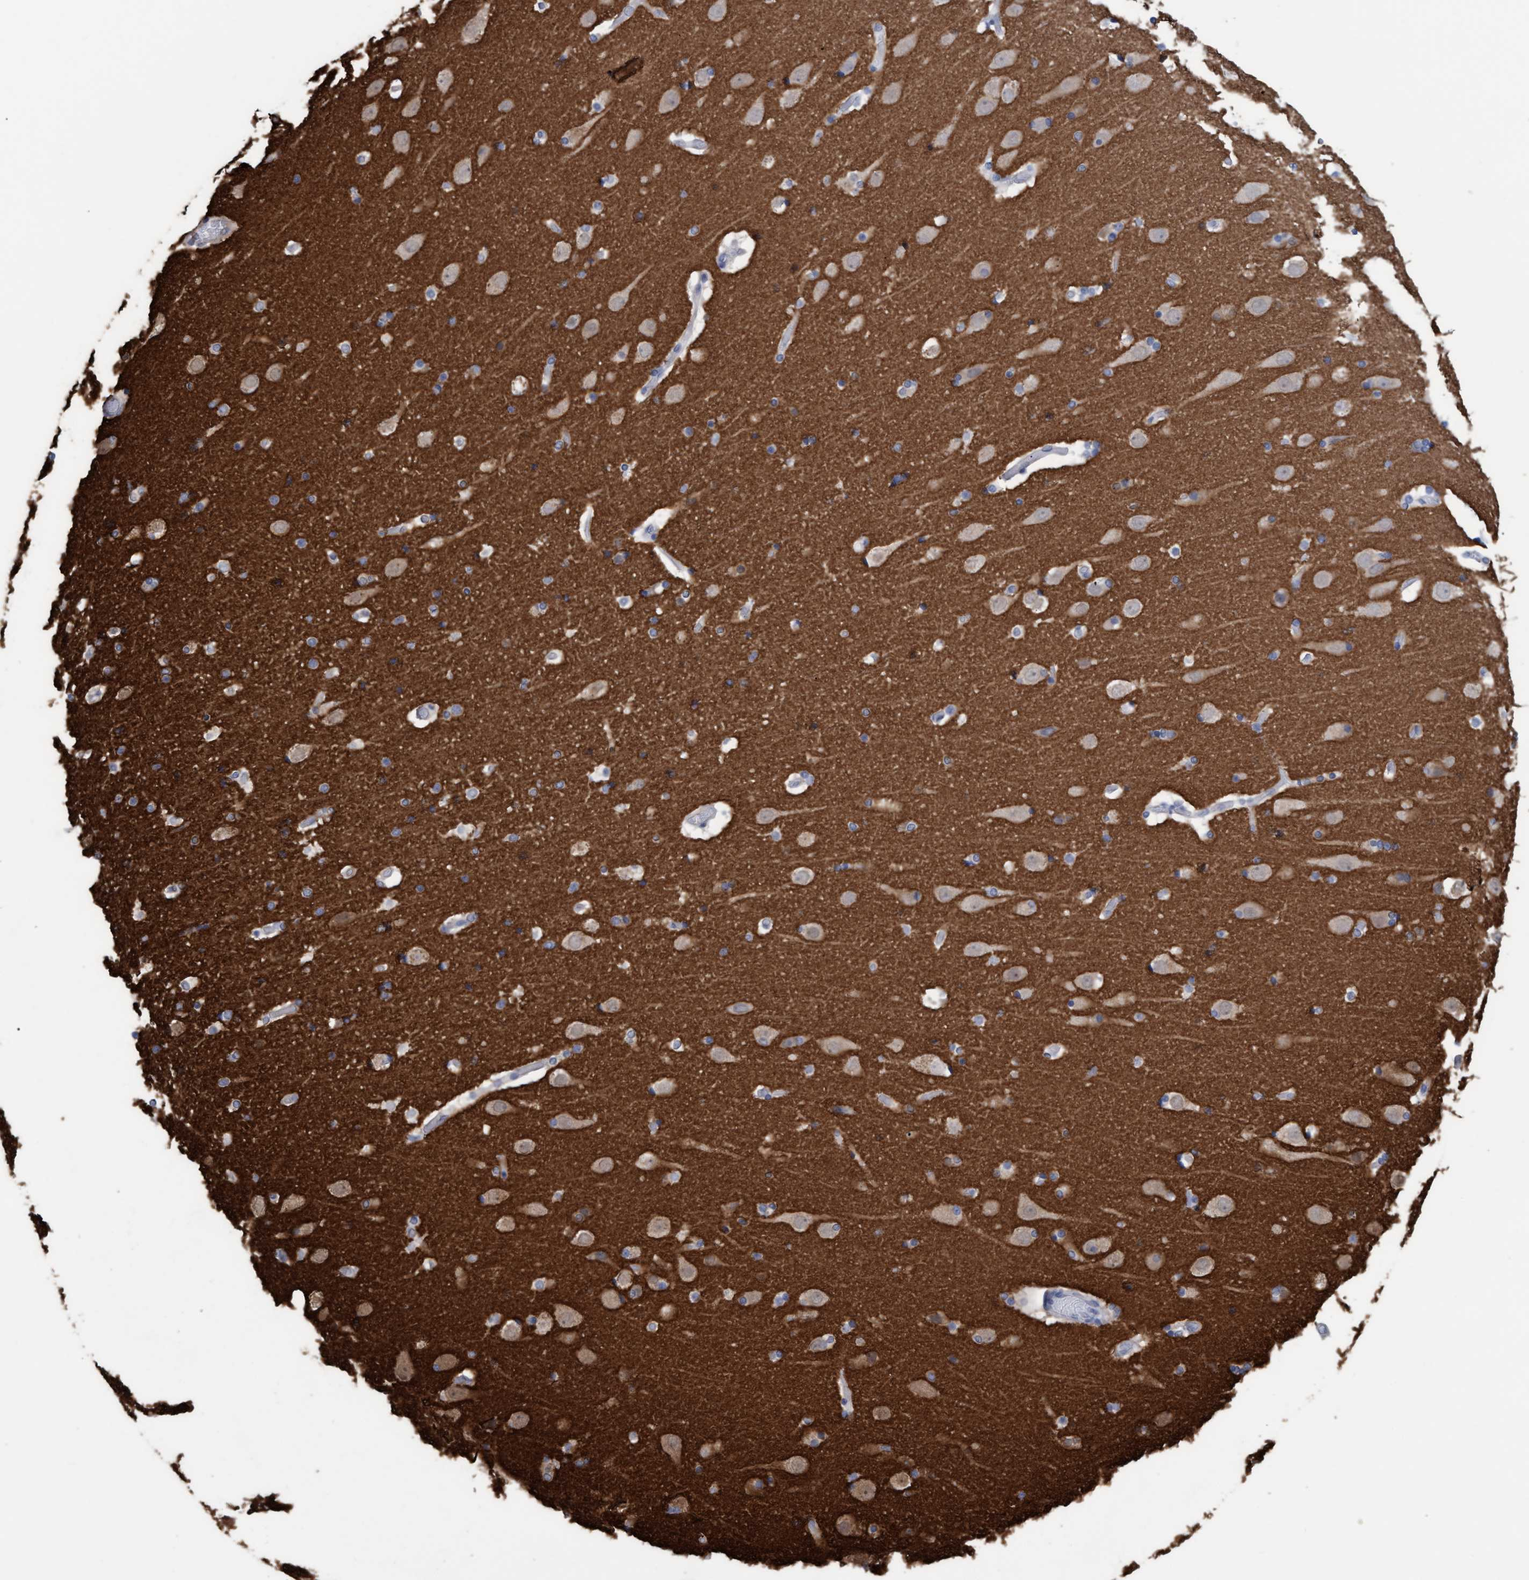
{"staining": {"intensity": "negative", "quantity": "none", "location": "none"}, "tissue": "cerebral cortex", "cell_type": "Endothelial cells", "image_type": "normal", "snomed": [{"axis": "morphology", "description": "Normal tissue, NOS"}, {"axis": "topography", "description": "Cerebral cortex"}], "caption": "Photomicrograph shows no significant protein expression in endothelial cells of normal cerebral cortex. (Brightfield microscopy of DAB IHC at high magnification).", "gene": "STXBP1", "patient": {"sex": "male", "age": 57}}